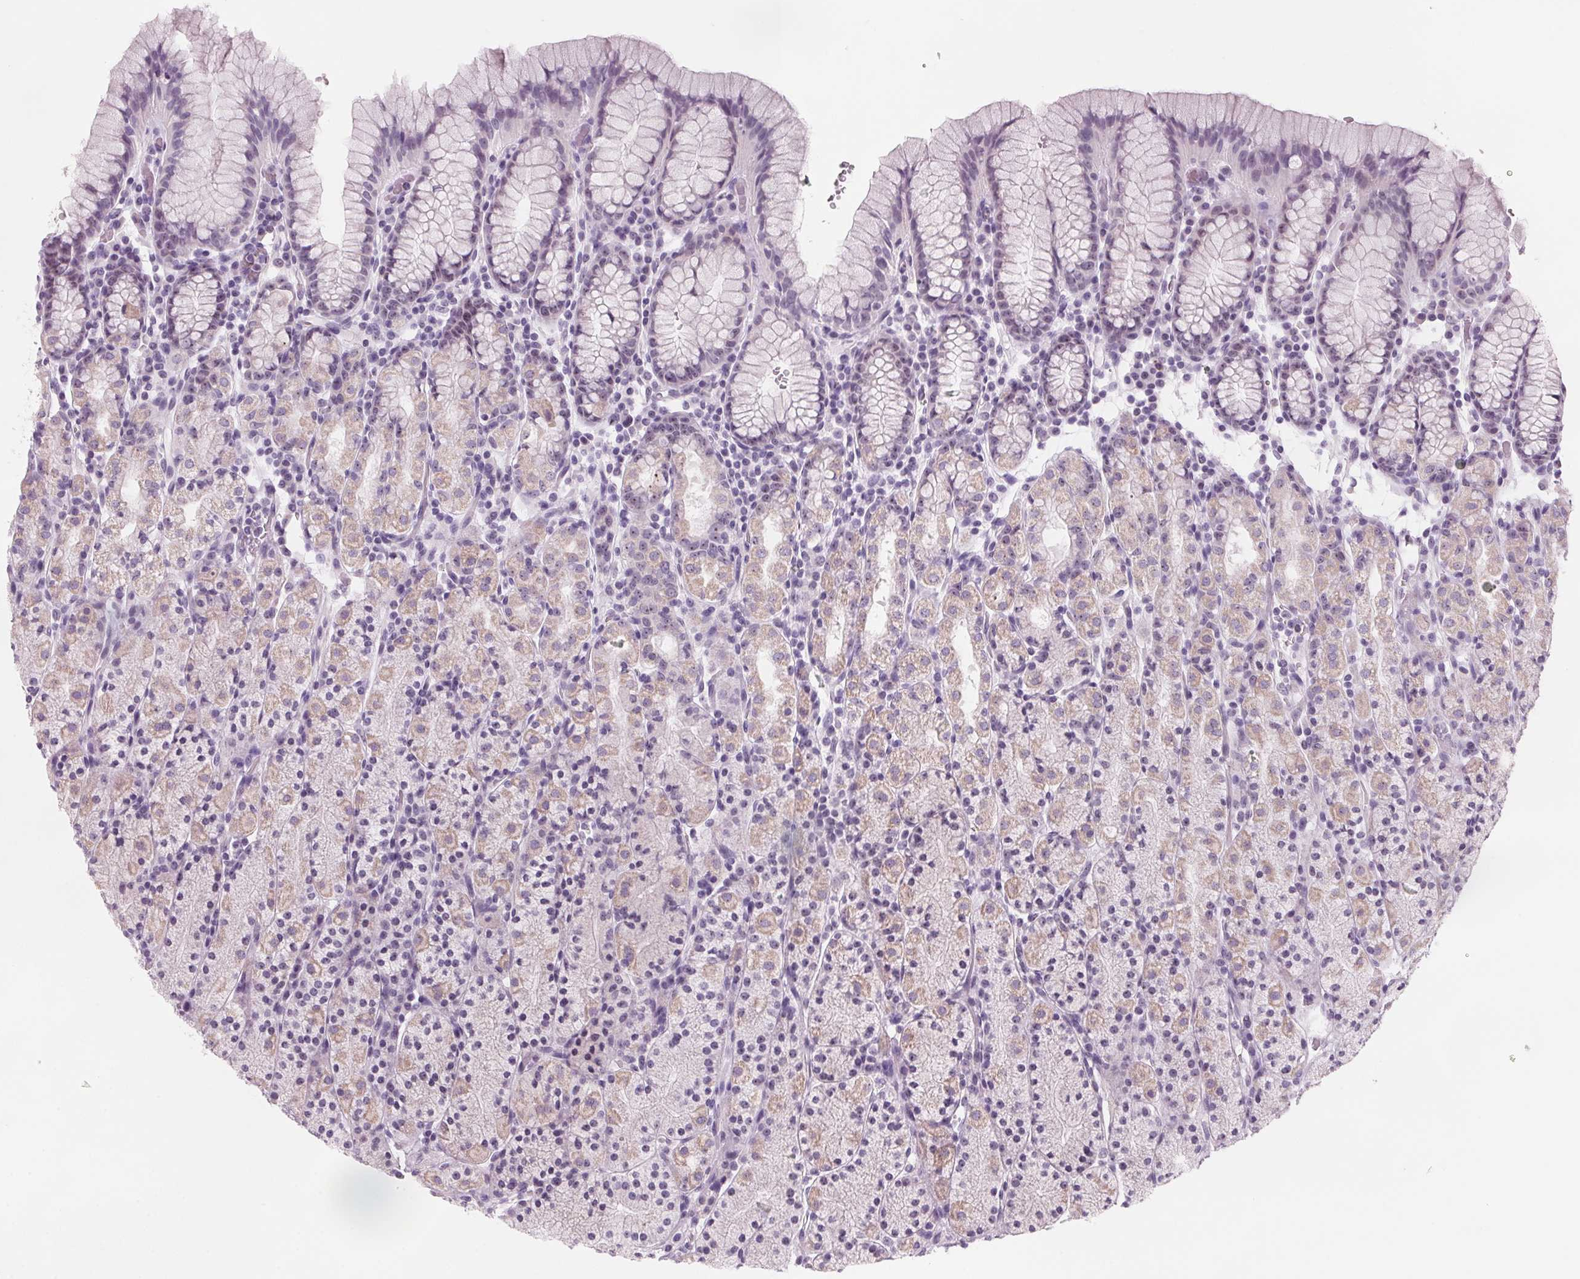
{"staining": {"intensity": "moderate", "quantity": "25%-75%", "location": "cytoplasmic/membranous,nuclear"}, "tissue": "stomach", "cell_type": "Glandular cells", "image_type": "normal", "snomed": [{"axis": "morphology", "description": "Normal tissue, NOS"}, {"axis": "topography", "description": "Stomach, upper"}, {"axis": "topography", "description": "Stomach"}], "caption": "Protein positivity by immunohistochemistry (IHC) reveals moderate cytoplasmic/membranous,nuclear staining in about 25%-75% of glandular cells in normal stomach.", "gene": "DNTTIP2", "patient": {"sex": "male", "age": 62}}